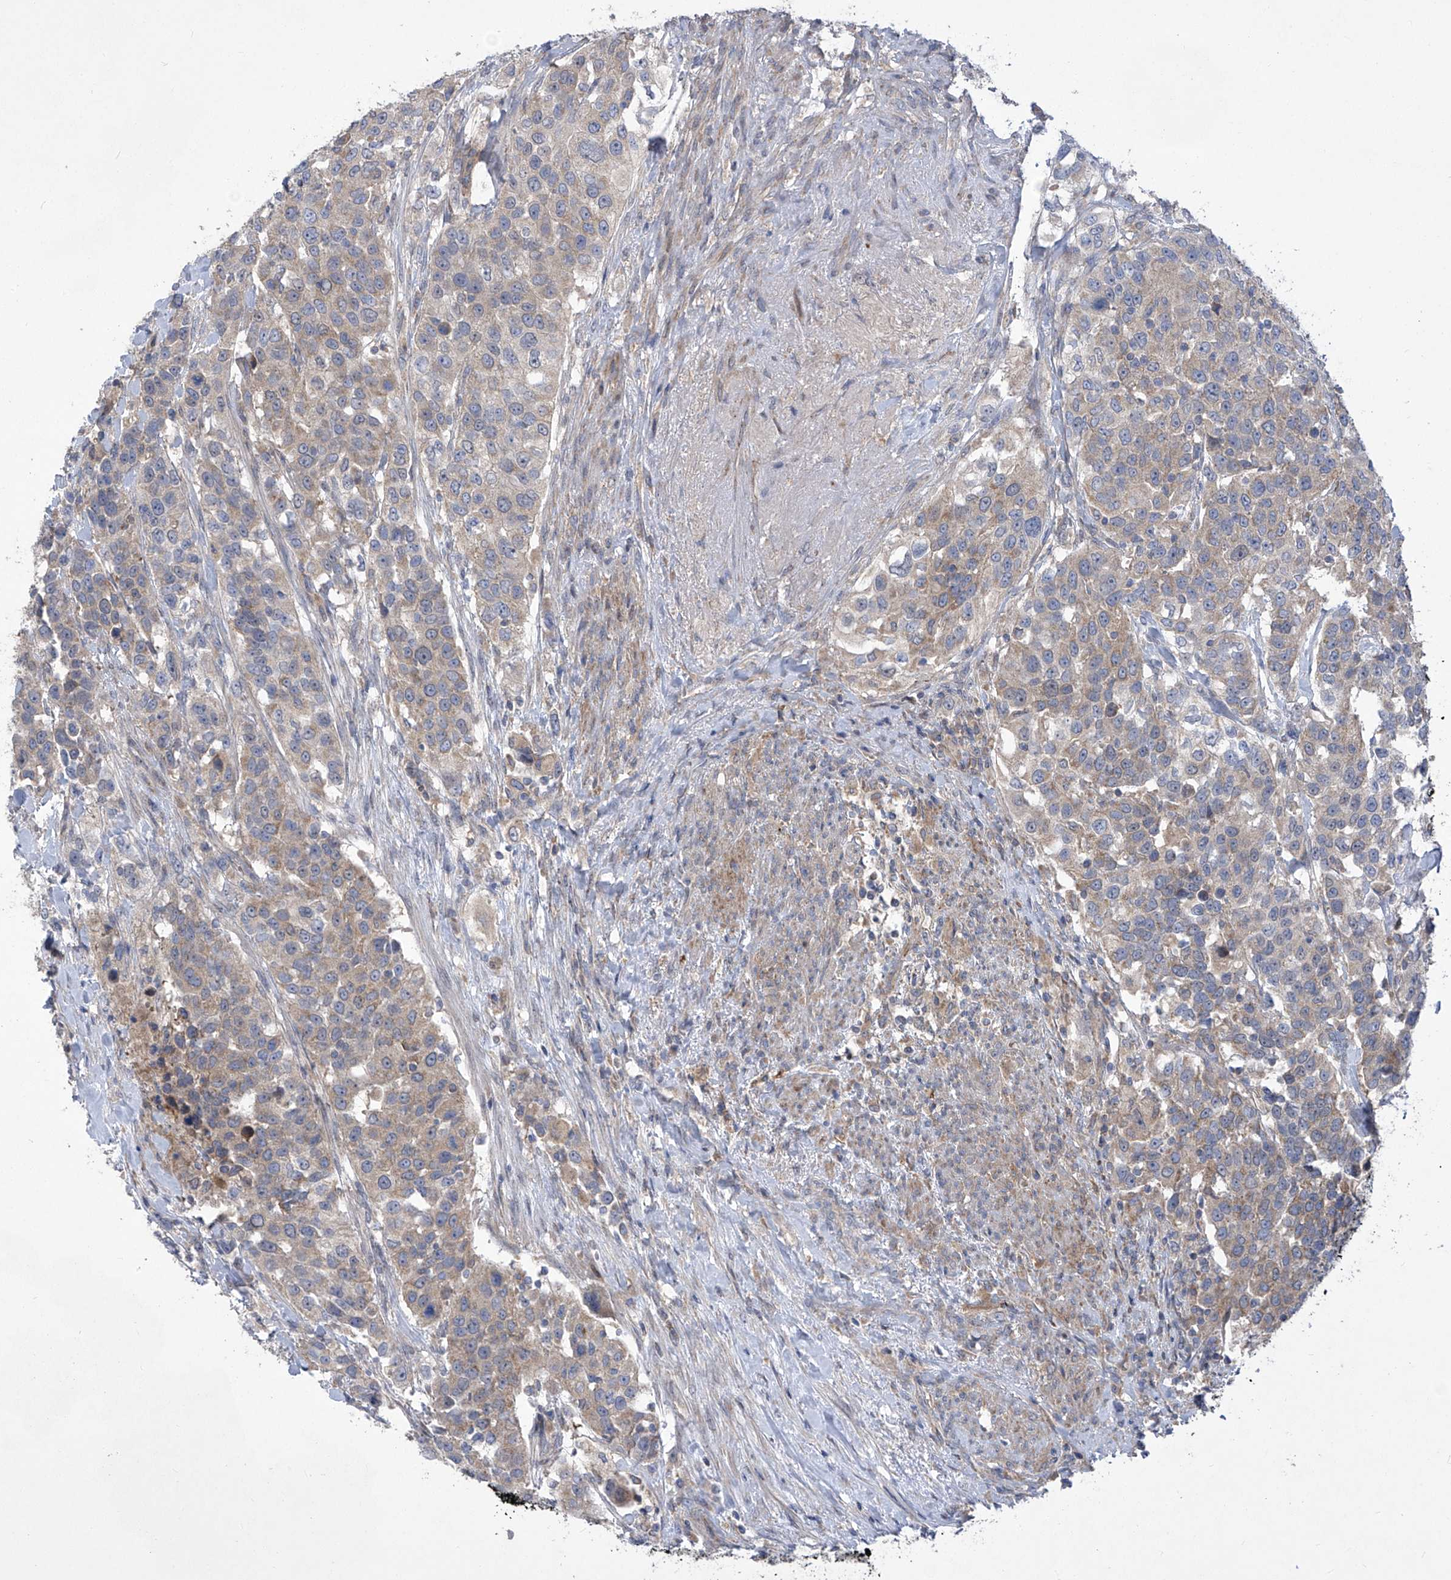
{"staining": {"intensity": "weak", "quantity": "<25%", "location": "cytoplasmic/membranous"}, "tissue": "urothelial cancer", "cell_type": "Tumor cells", "image_type": "cancer", "snomed": [{"axis": "morphology", "description": "Urothelial carcinoma, High grade"}, {"axis": "topography", "description": "Urinary bladder"}], "caption": "Immunohistochemistry (IHC) micrograph of neoplastic tissue: high-grade urothelial carcinoma stained with DAB (3,3'-diaminobenzidine) reveals no significant protein staining in tumor cells.", "gene": "COQ3", "patient": {"sex": "female", "age": 80}}